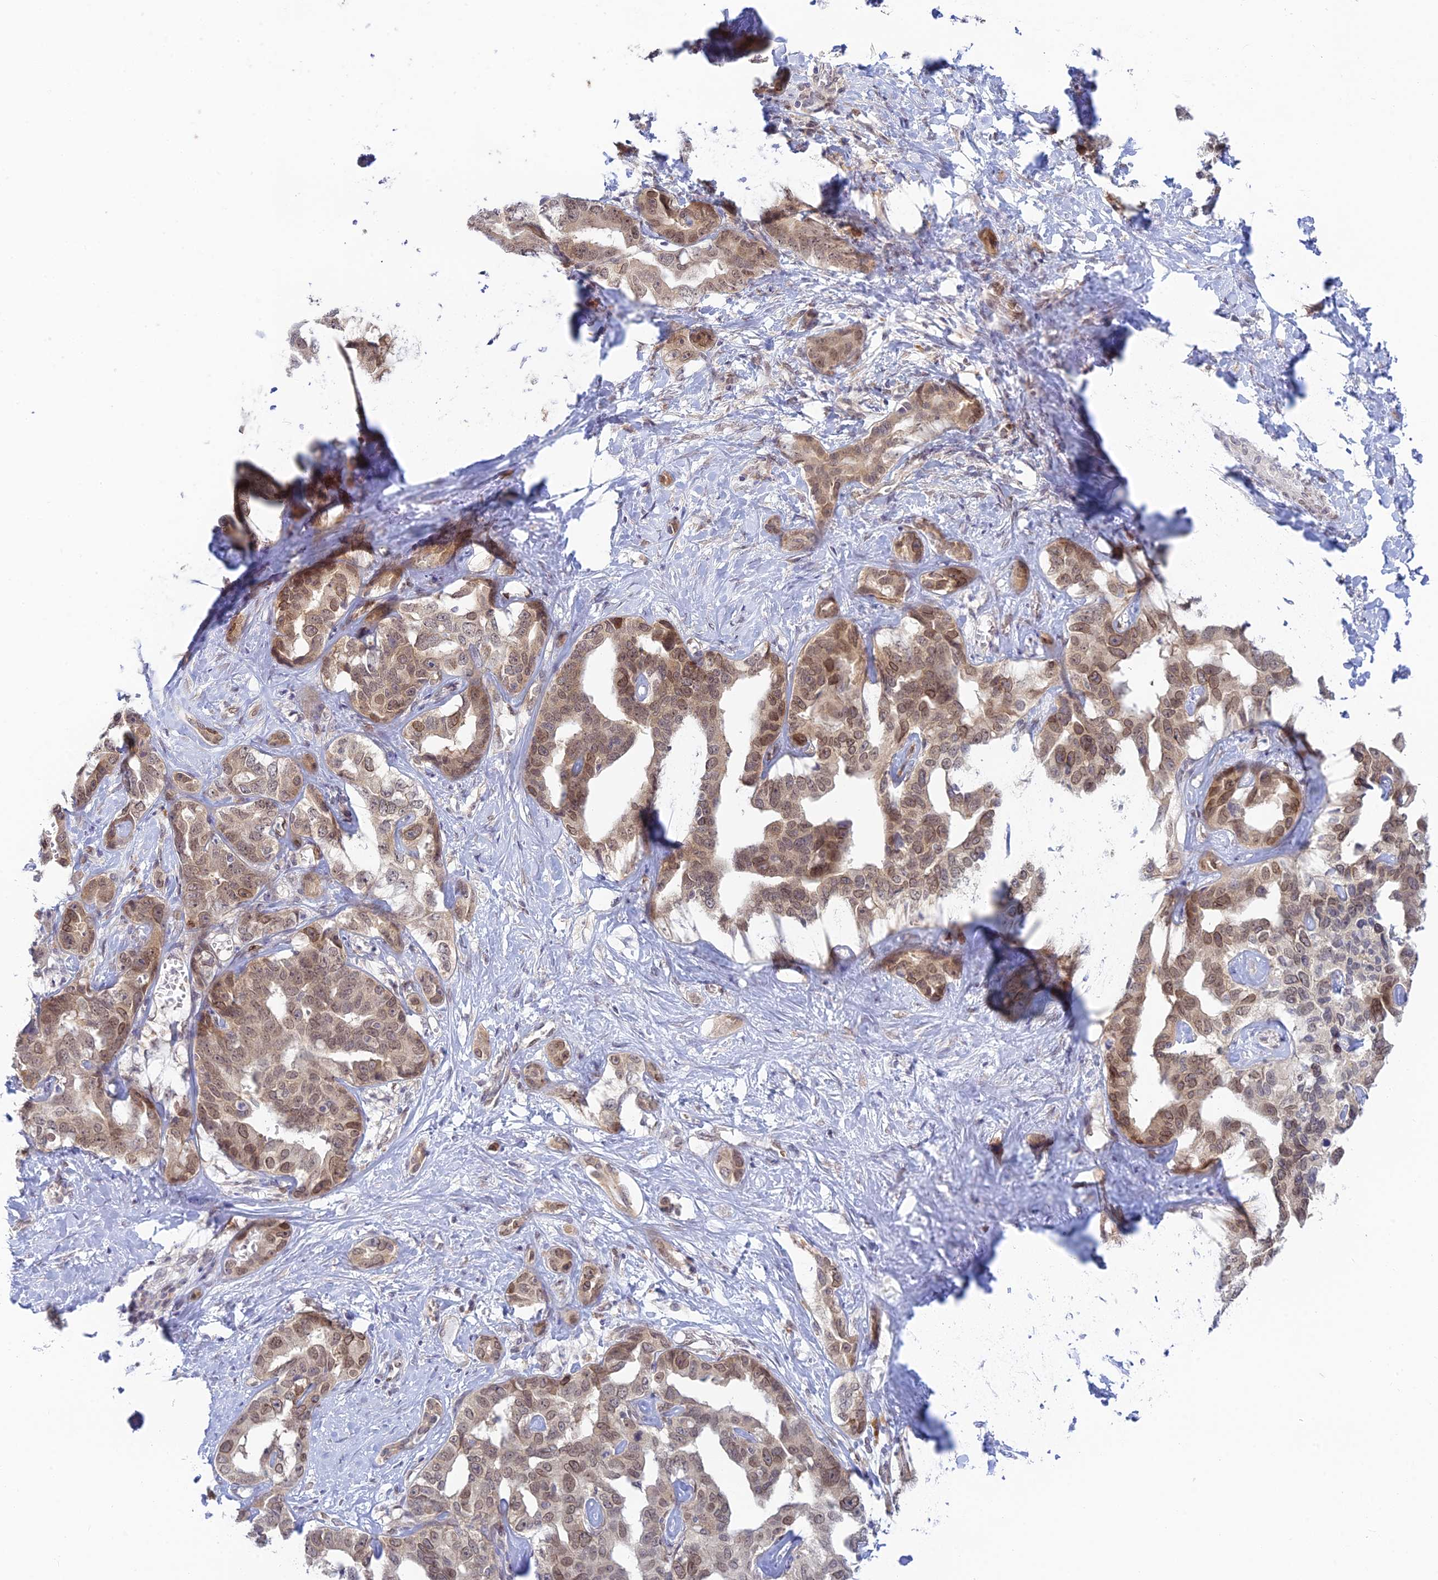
{"staining": {"intensity": "moderate", "quantity": "25%-75%", "location": "nuclear"}, "tissue": "liver cancer", "cell_type": "Tumor cells", "image_type": "cancer", "snomed": [{"axis": "morphology", "description": "Cholangiocarcinoma"}, {"axis": "topography", "description": "Liver"}], "caption": "The micrograph exhibits a brown stain indicating the presence of a protein in the nuclear of tumor cells in cholangiocarcinoma (liver).", "gene": "SKIC8", "patient": {"sex": "male", "age": 59}}